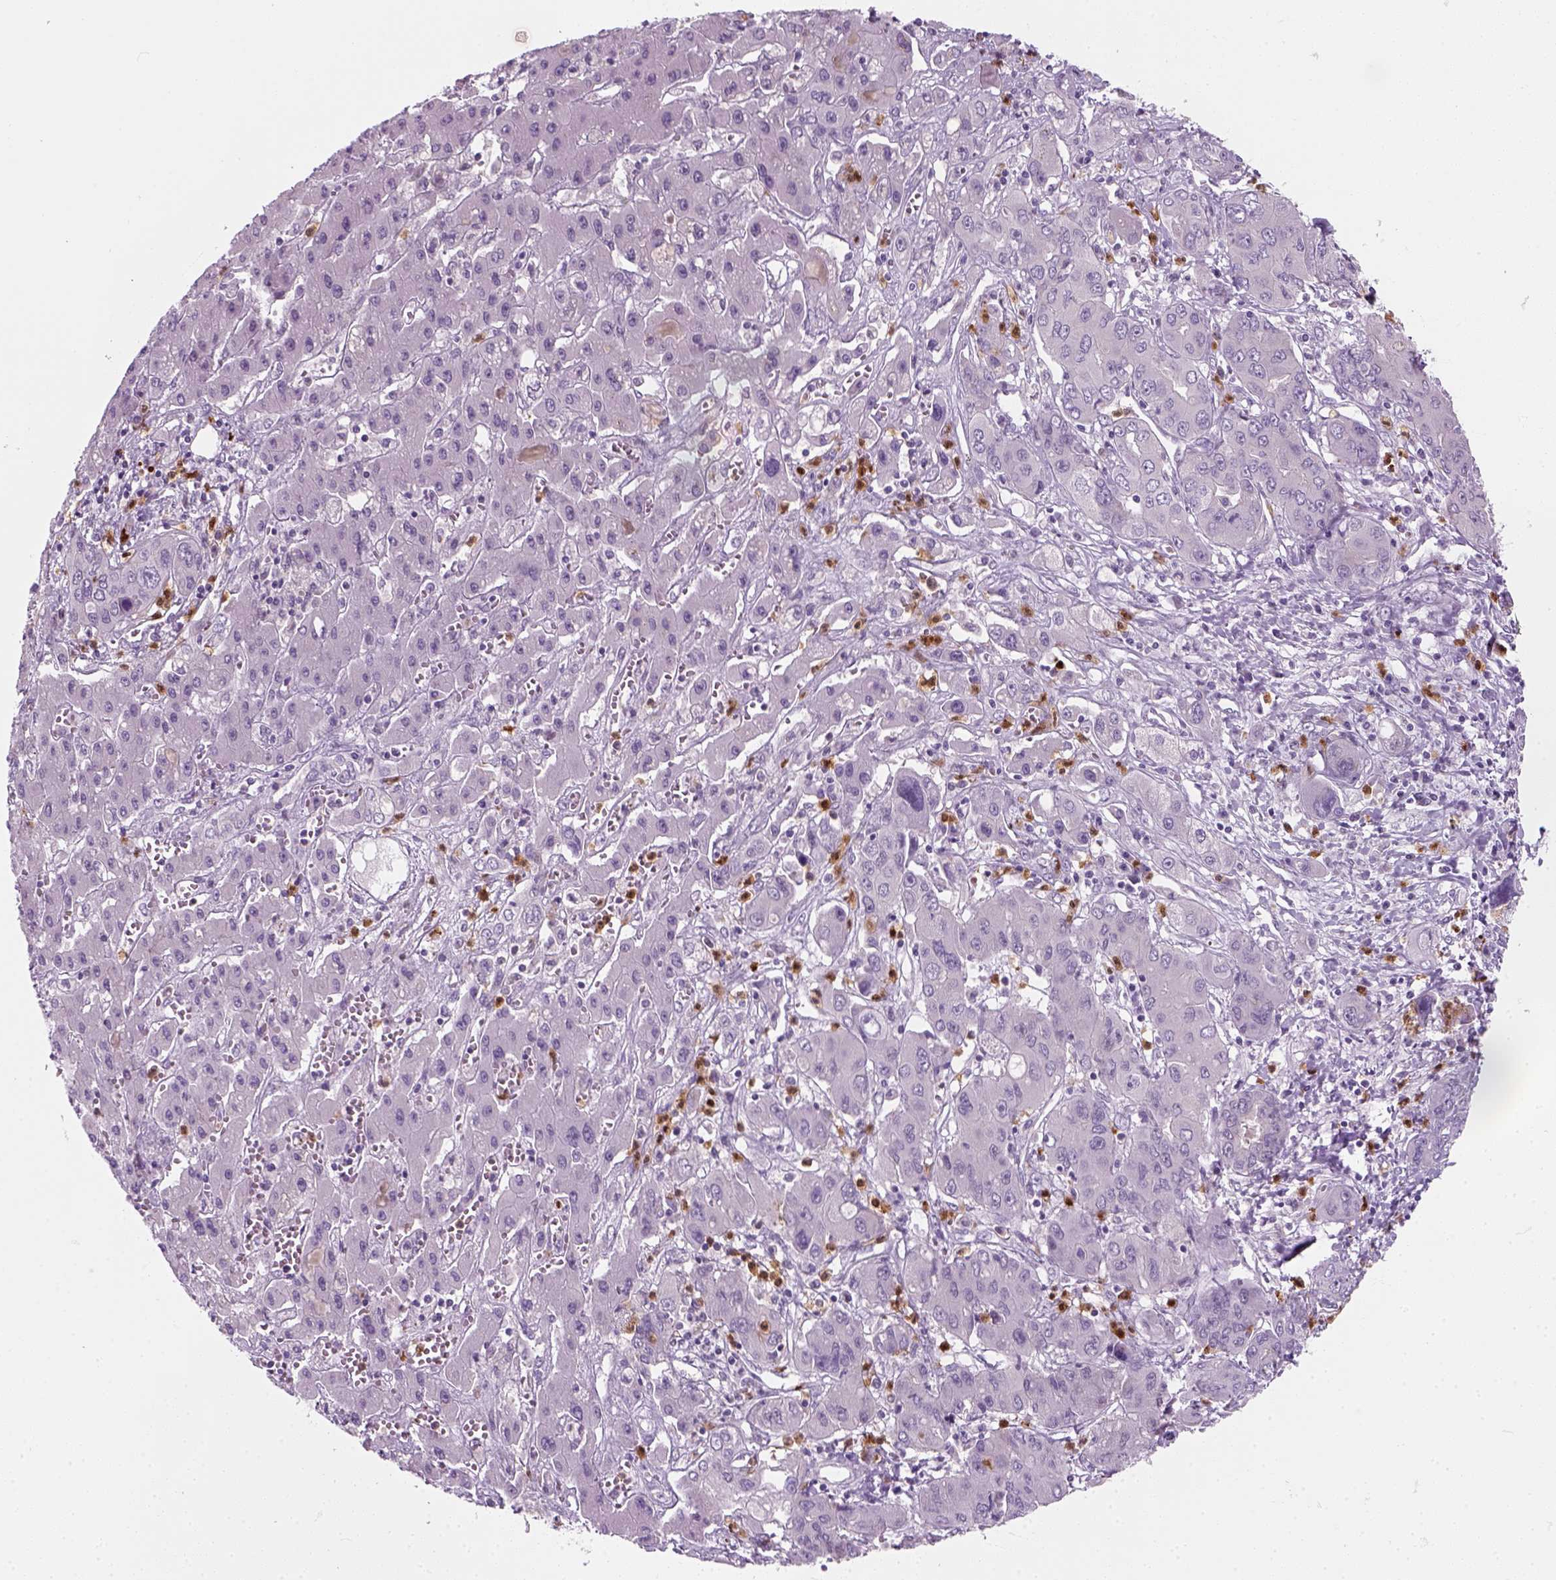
{"staining": {"intensity": "negative", "quantity": "none", "location": "none"}, "tissue": "liver cancer", "cell_type": "Tumor cells", "image_type": "cancer", "snomed": [{"axis": "morphology", "description": "Cholangiocarcinoma"}, {"axis": "topography", "description": "Liver"}], "caption": "IHC of human liver cholangiocarcinoma demonstrates no positivity in tumor cells.", "gene": "IL4", "patient": {"sex": "male", "age": 67}}